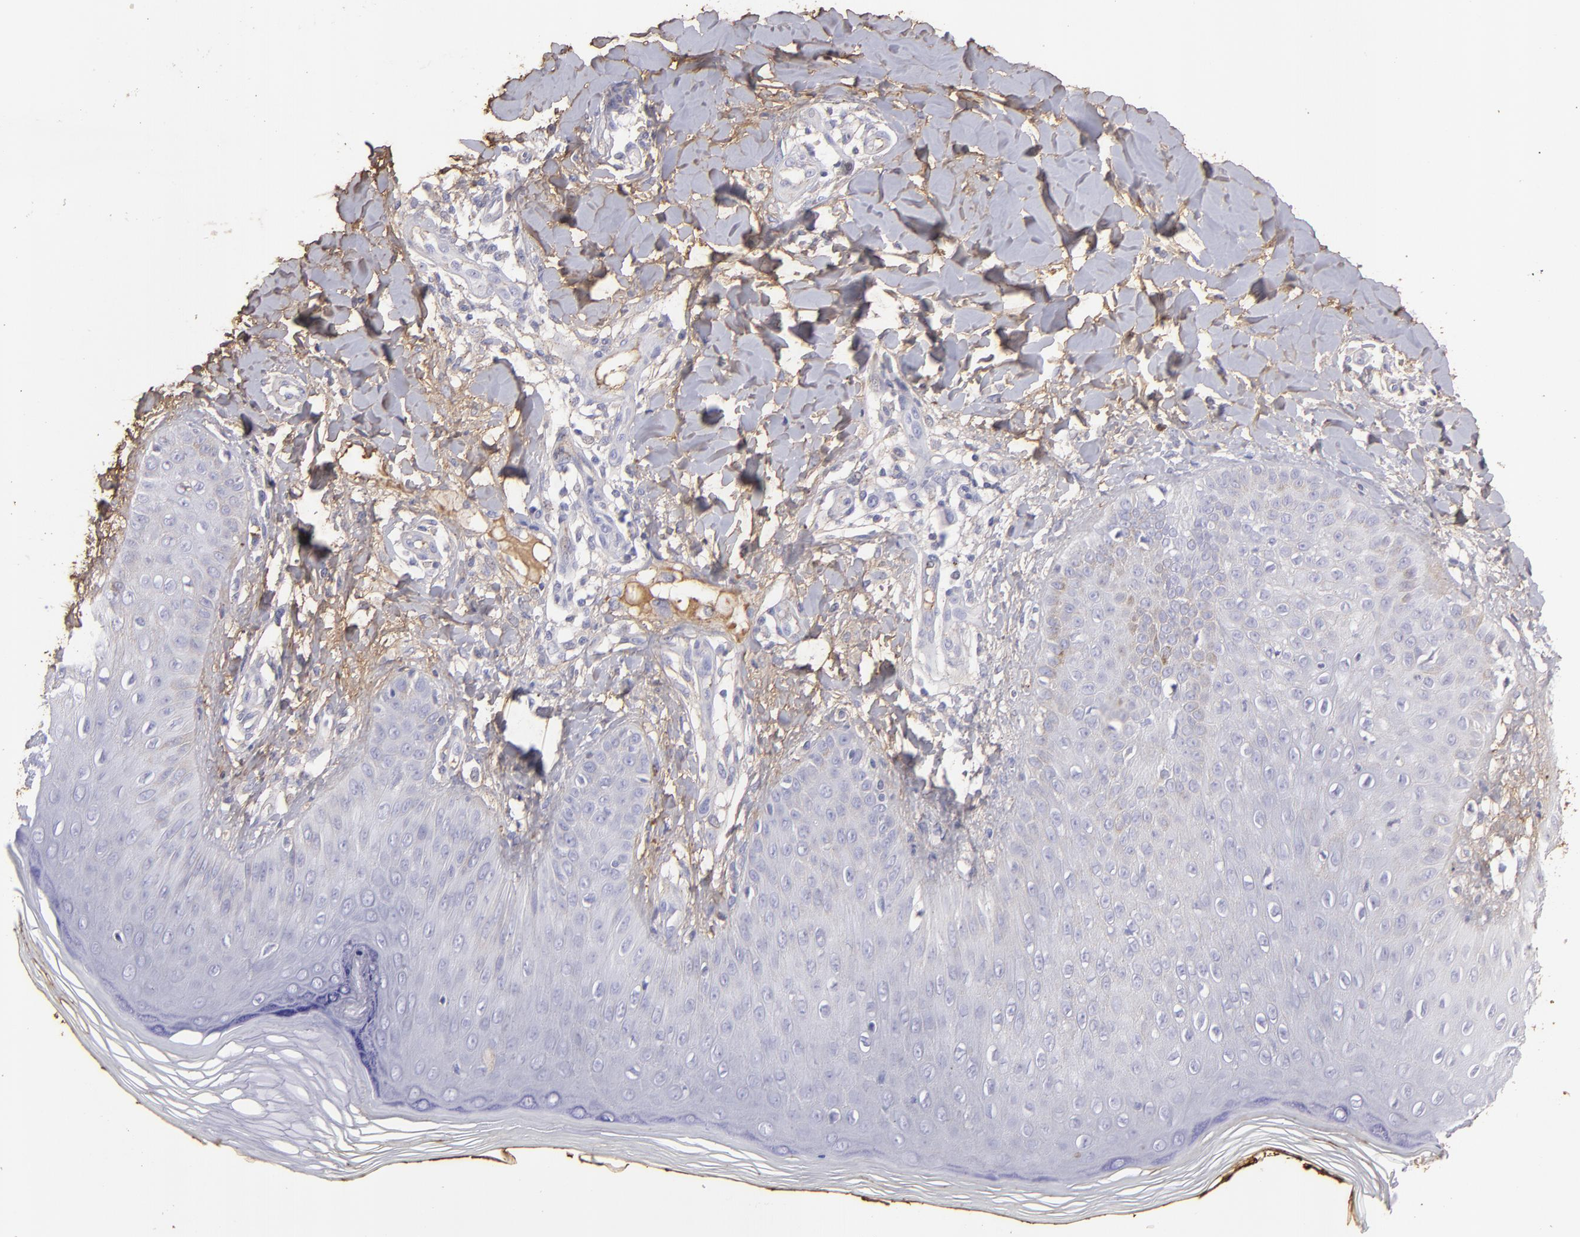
{"staining": {"intensity": "weak", "quantity": "25%-75%", "location": "cytoplasmic/membranous"}, "tissue": "skin", "cell_type": "Epidermal cells", "image_type": "normal", "snomed": [{"axis": "morphology", "description": "Normal tissue, NOS"}, {"axis": "morphology", "description": "Inflammation, NOS"}, {"axis": "topography", "description": "Soft tissue"}, {"axis": "topography", "description": "Anal"}], "caption": "High-power microscopy captured an immunohistochemistry (IHC) micrograph of normal skin, revealing weak cytoplasmic/membranous expression in about 25%-75% of epidermal cells. The staining was performed using DAB (3,3'-diaminobenzidine) to visualize the protein expression in brown, while the nuclei were stained in blue with hematoxylin (Magnification: 20x).", "gene": "FGB", "patient": {"sex": "female", "age": 15}}